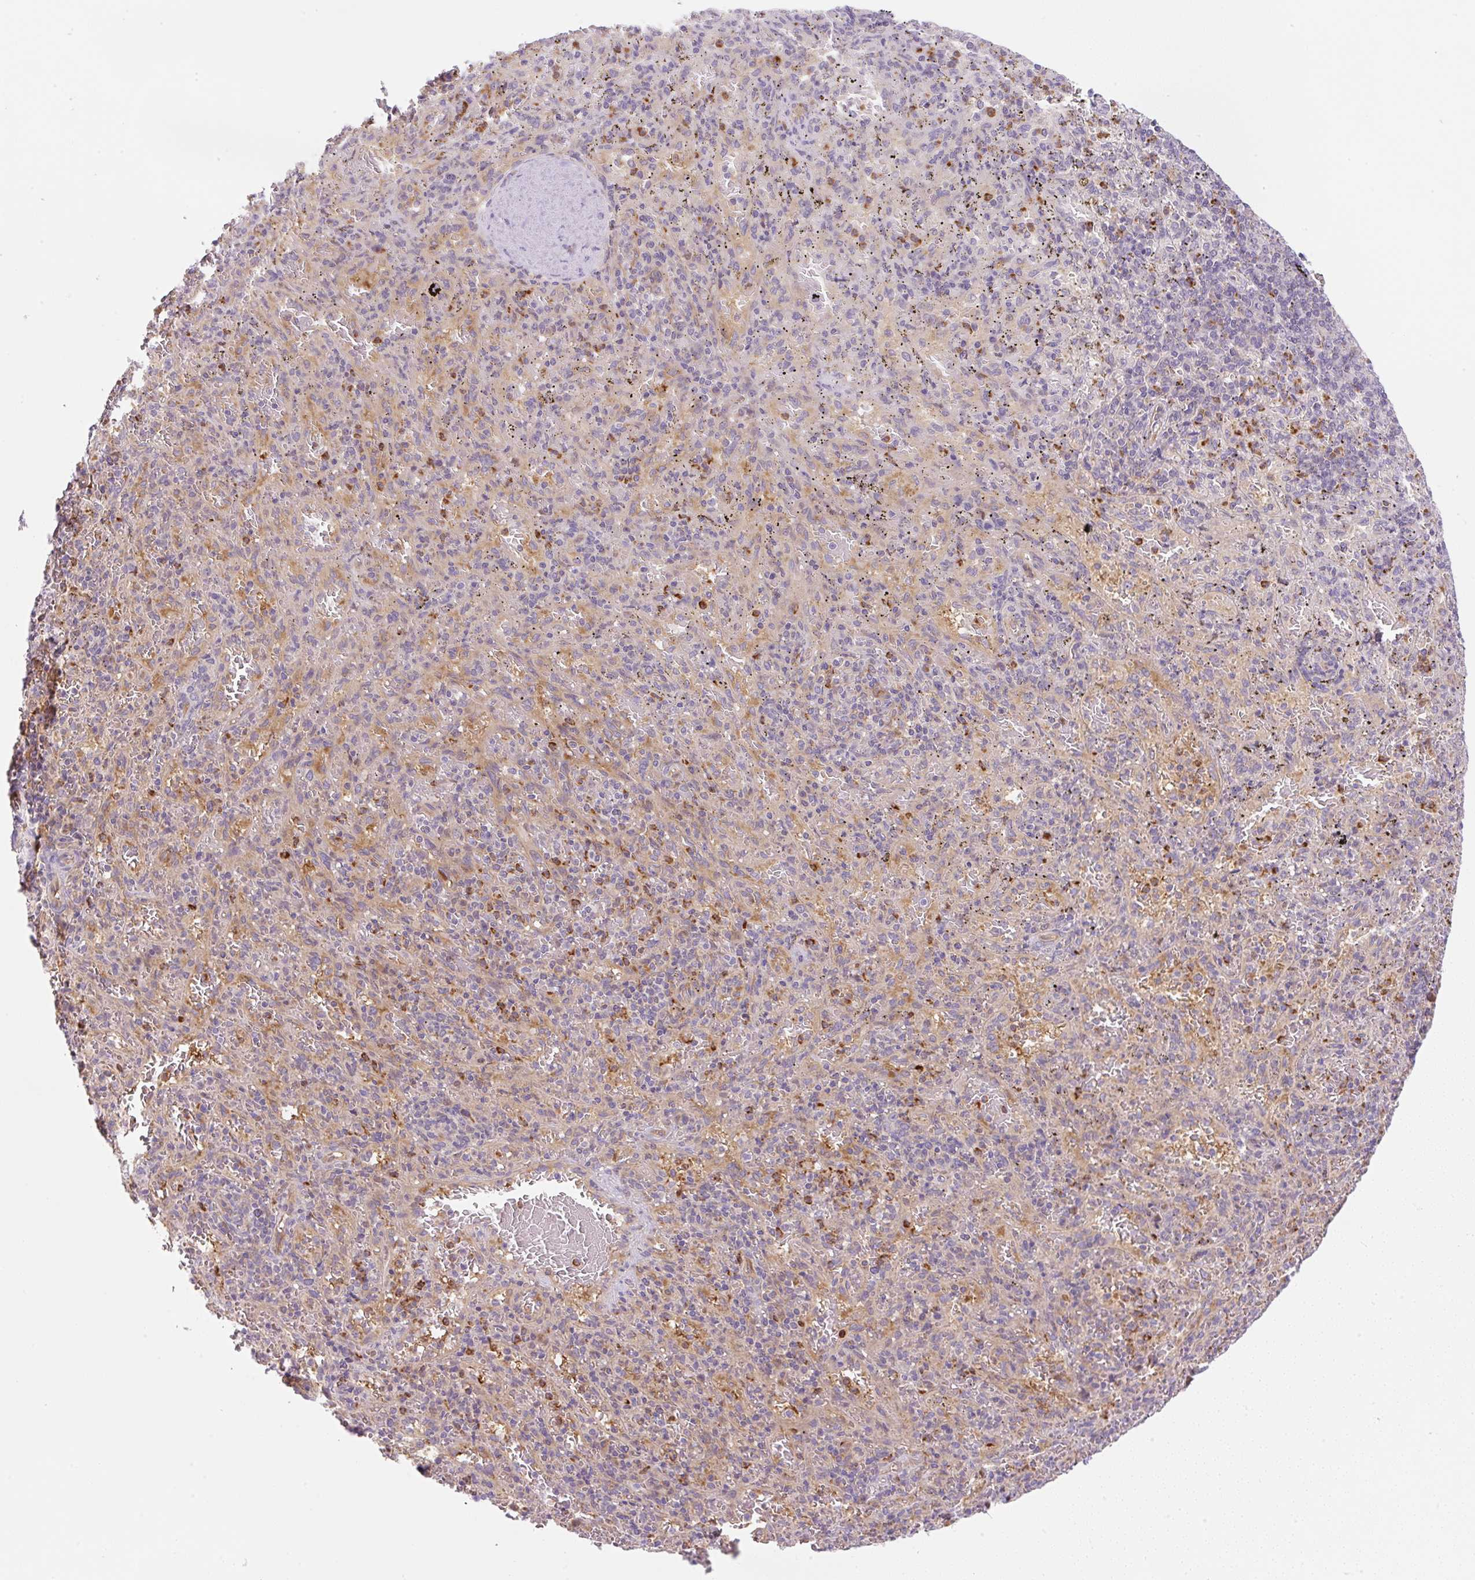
{"staining": {"intensity": "negative", "quantity": "none", "location": "none"}, "tissue": "spleen", "cell_type": "Cells in red pulp", "image_type": "normal", "snomed": [{"axis": "morphology", "description": "Normal tissue, NOS"}, {"axis": "topography", "description": "Spleen"}], "caption": "Cells in red pulp are negative for protein expression in benign human spleen. (Immunohistochemistry, brightfield microscopy, high magnification).", "gene": "OMA1", "patient": {"sex": "male", "age": 57}}